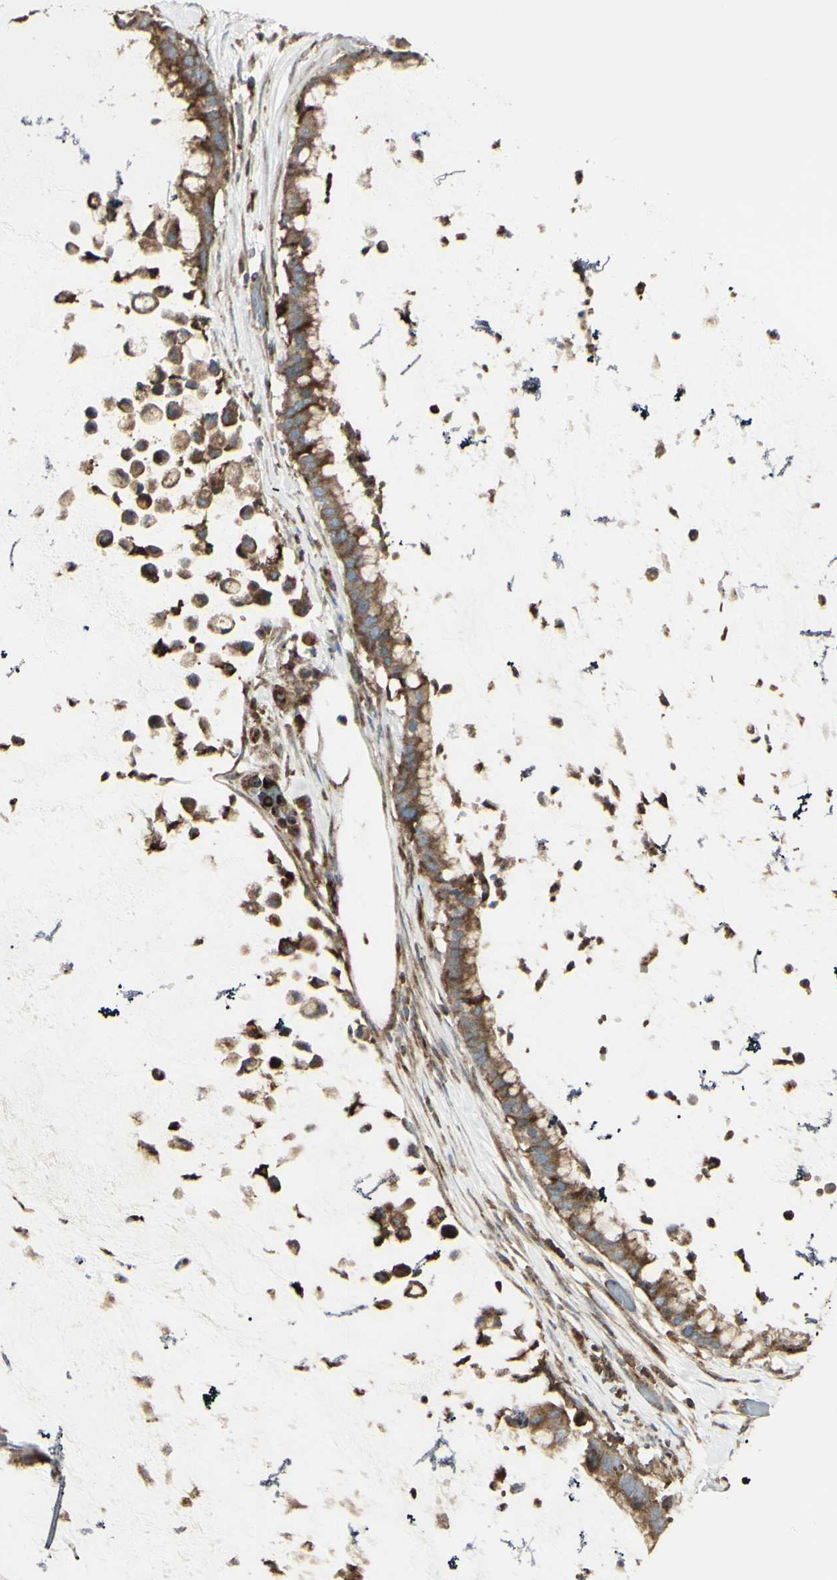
{"staining": {"intensity": "strong", "quantity": ">75%", "location": "cytoplasmic/membranous"}, "tissue": "pancreatic cancer", "cell_type": "Tumor cells", "image_type": "cancer", "snomed": [{"axis": "morphology", "description": "Adenocarcinoma, NOS"}, {"axis": "topography", "description": "Pancreas"}], "caption": "A micrograph showing strong cytoplasmic/membranous positivity in approximately >75% of tumor cells in pancreatic cancer (adenocarcinoma), as visualized by brown immunohistochemical staining.", "gene": "NAPA", "patient": {"sex": "male", "age": 41}}